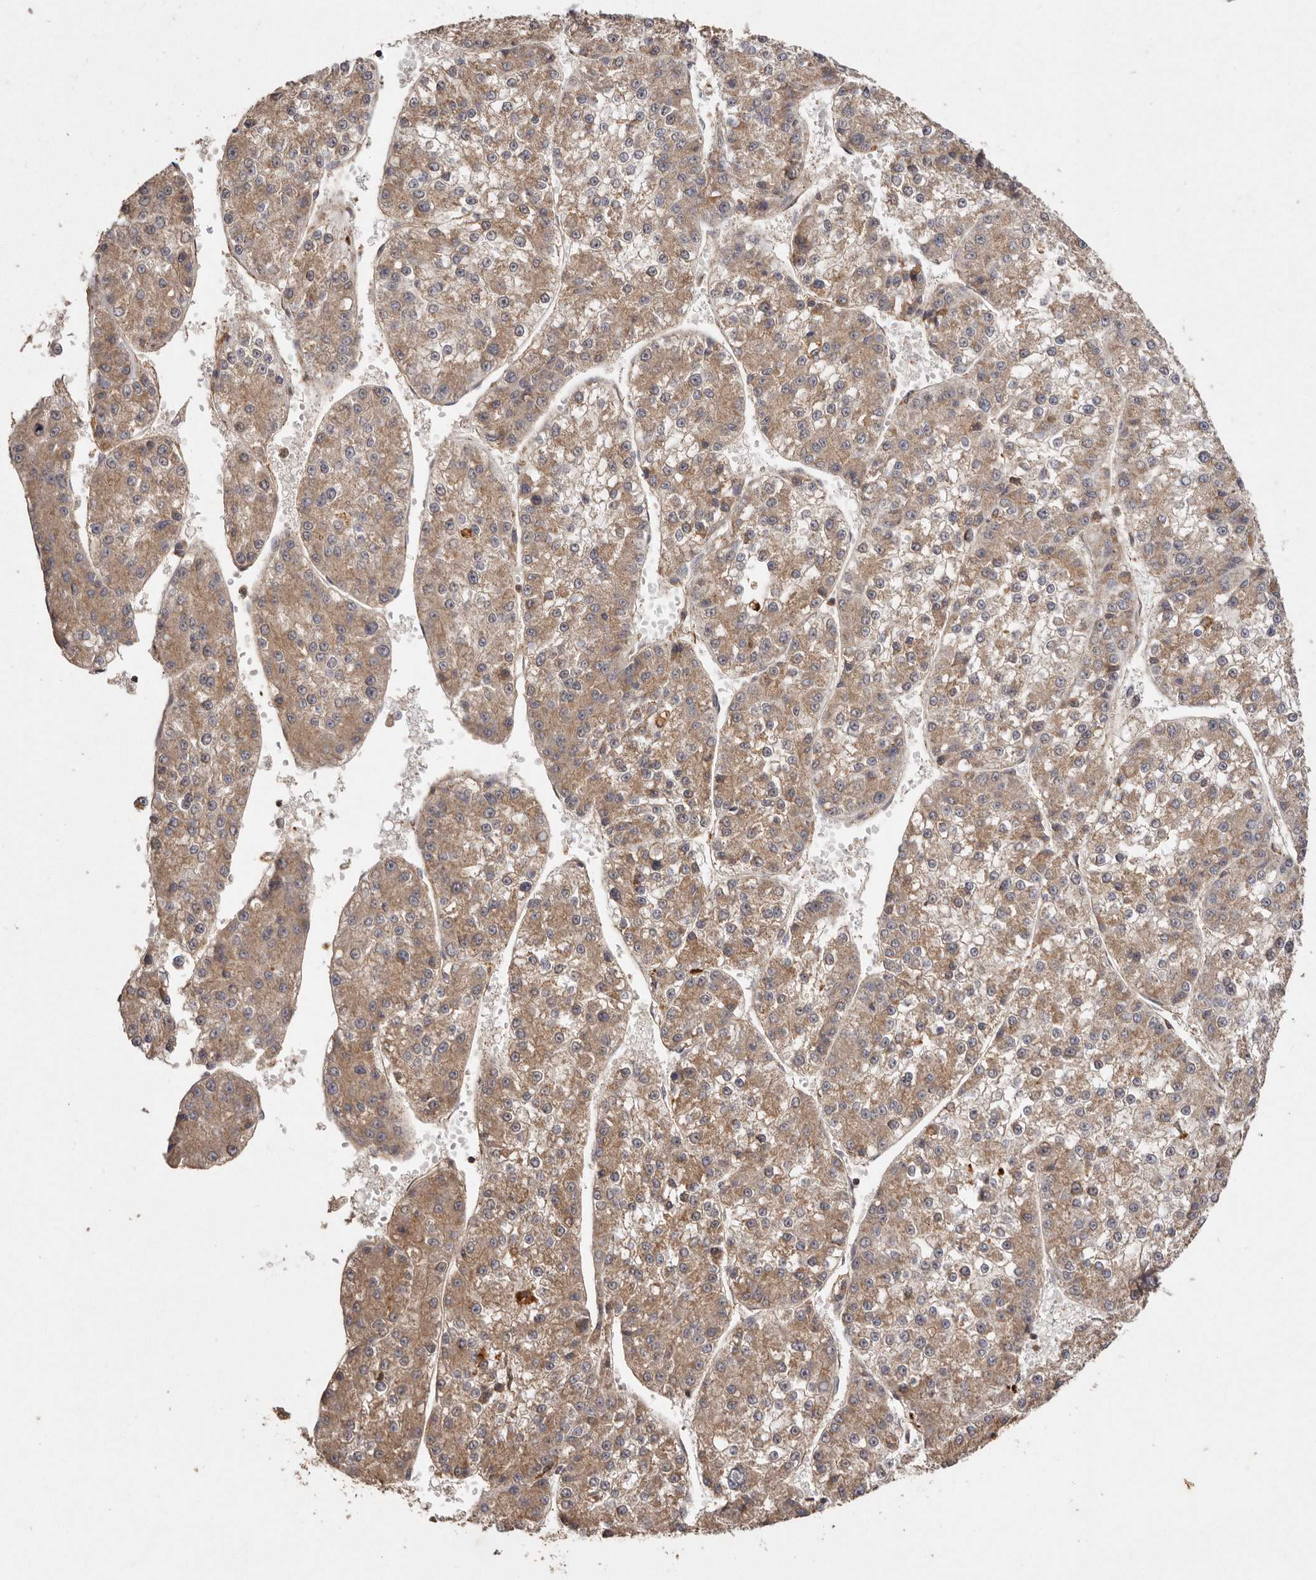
{"staining": {"intensity": "moderate", "quantity": ">75%", "location": "cytoplasmic/membranous"}, "tissue": "liver cancer", "cell_type": "Tumor cells", "image_type": "cancer", "snomed": [{"axis": "morphology", "description": "Carcinoma, Hepatocellular, NOS"}, {"axis": "topography", "description": "Liver"}], "caption": "Protein staining displays moderate cytoplasmic/membranous staining in approximately >75% of tumor cells in hepatocellular carcinoma (liver). (IHC, brightfield microscopy, high magnification).", "gene": "RWDD1", "patient": {"sex": "female", "age": 73}}